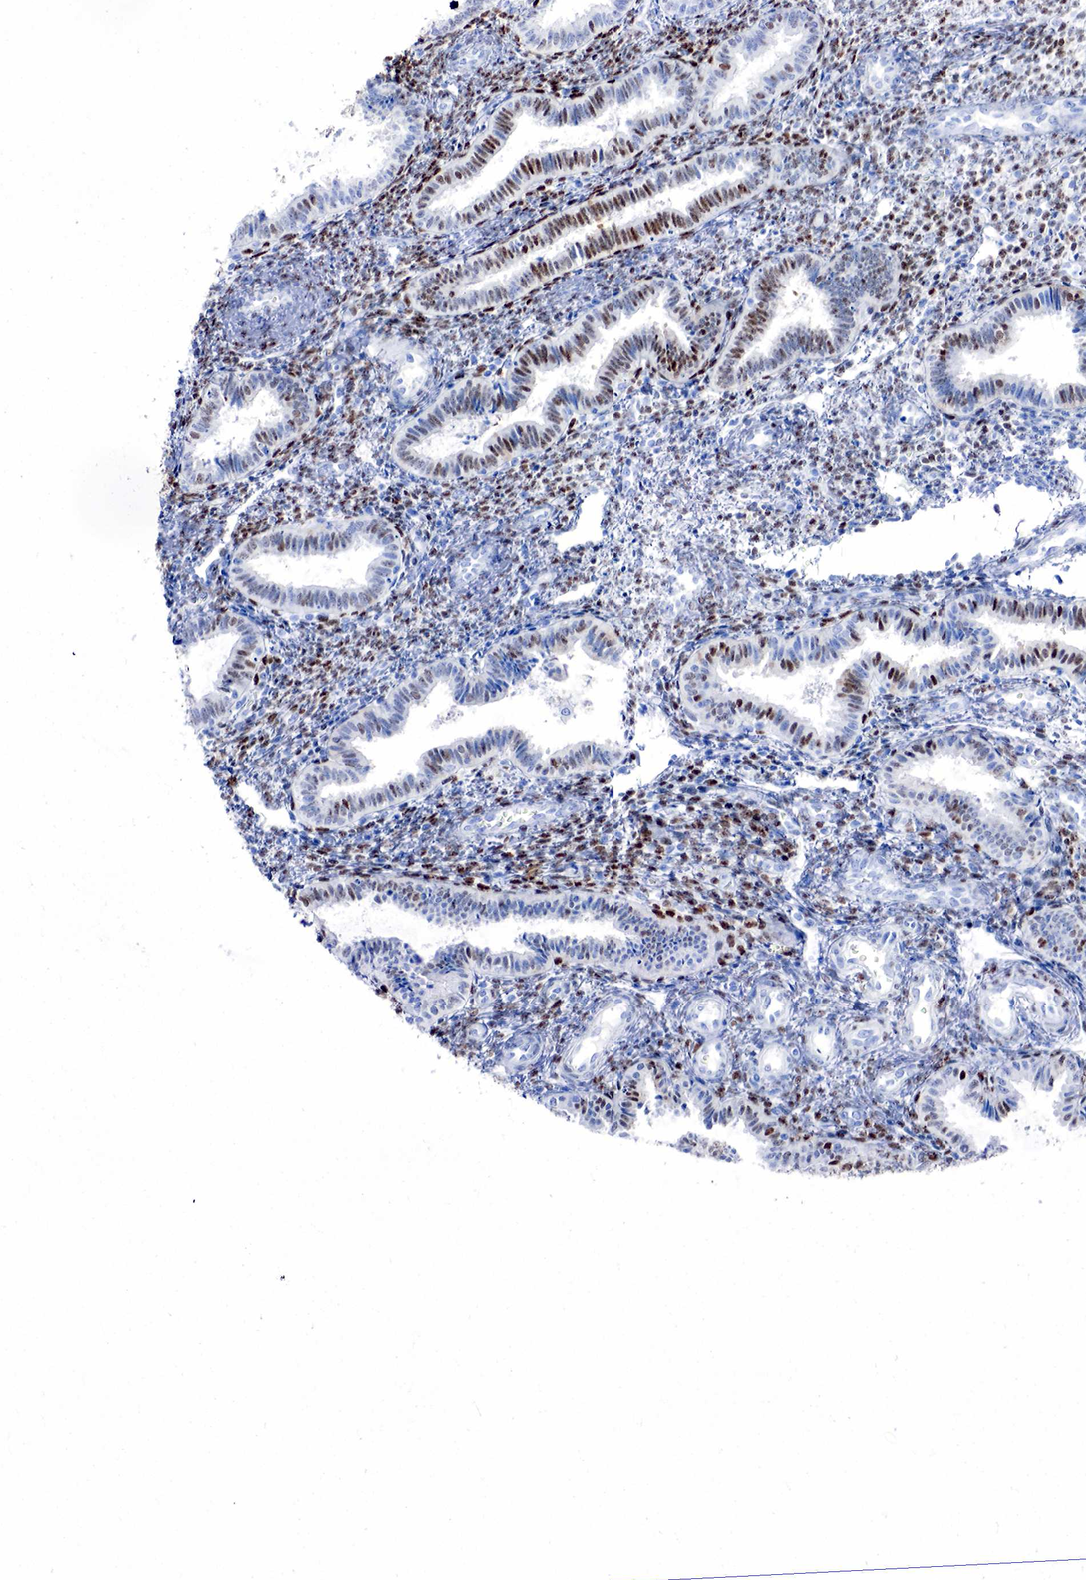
{"staining": {"intensity": "moderate", "quantity": "25%-75%", "location": "nuclear"}, "tissue": "endometrium", "cell_type": "Cells in endometrial stroma", "image_type": "normal", "snomed": [{"axis": "morphology", "description": "Normal tissue, NOS"}, {"axis": "topography", "description": "Endometrium"}], "caption": "This is a photomicrograph of immunohistochemistry (IHC) staining of normal endometrium, which shows moderate expression in the nuclear of cells in endometrial stroma.", "gene": "ESR1", "patient": {"sex": "female", "age": 36}}